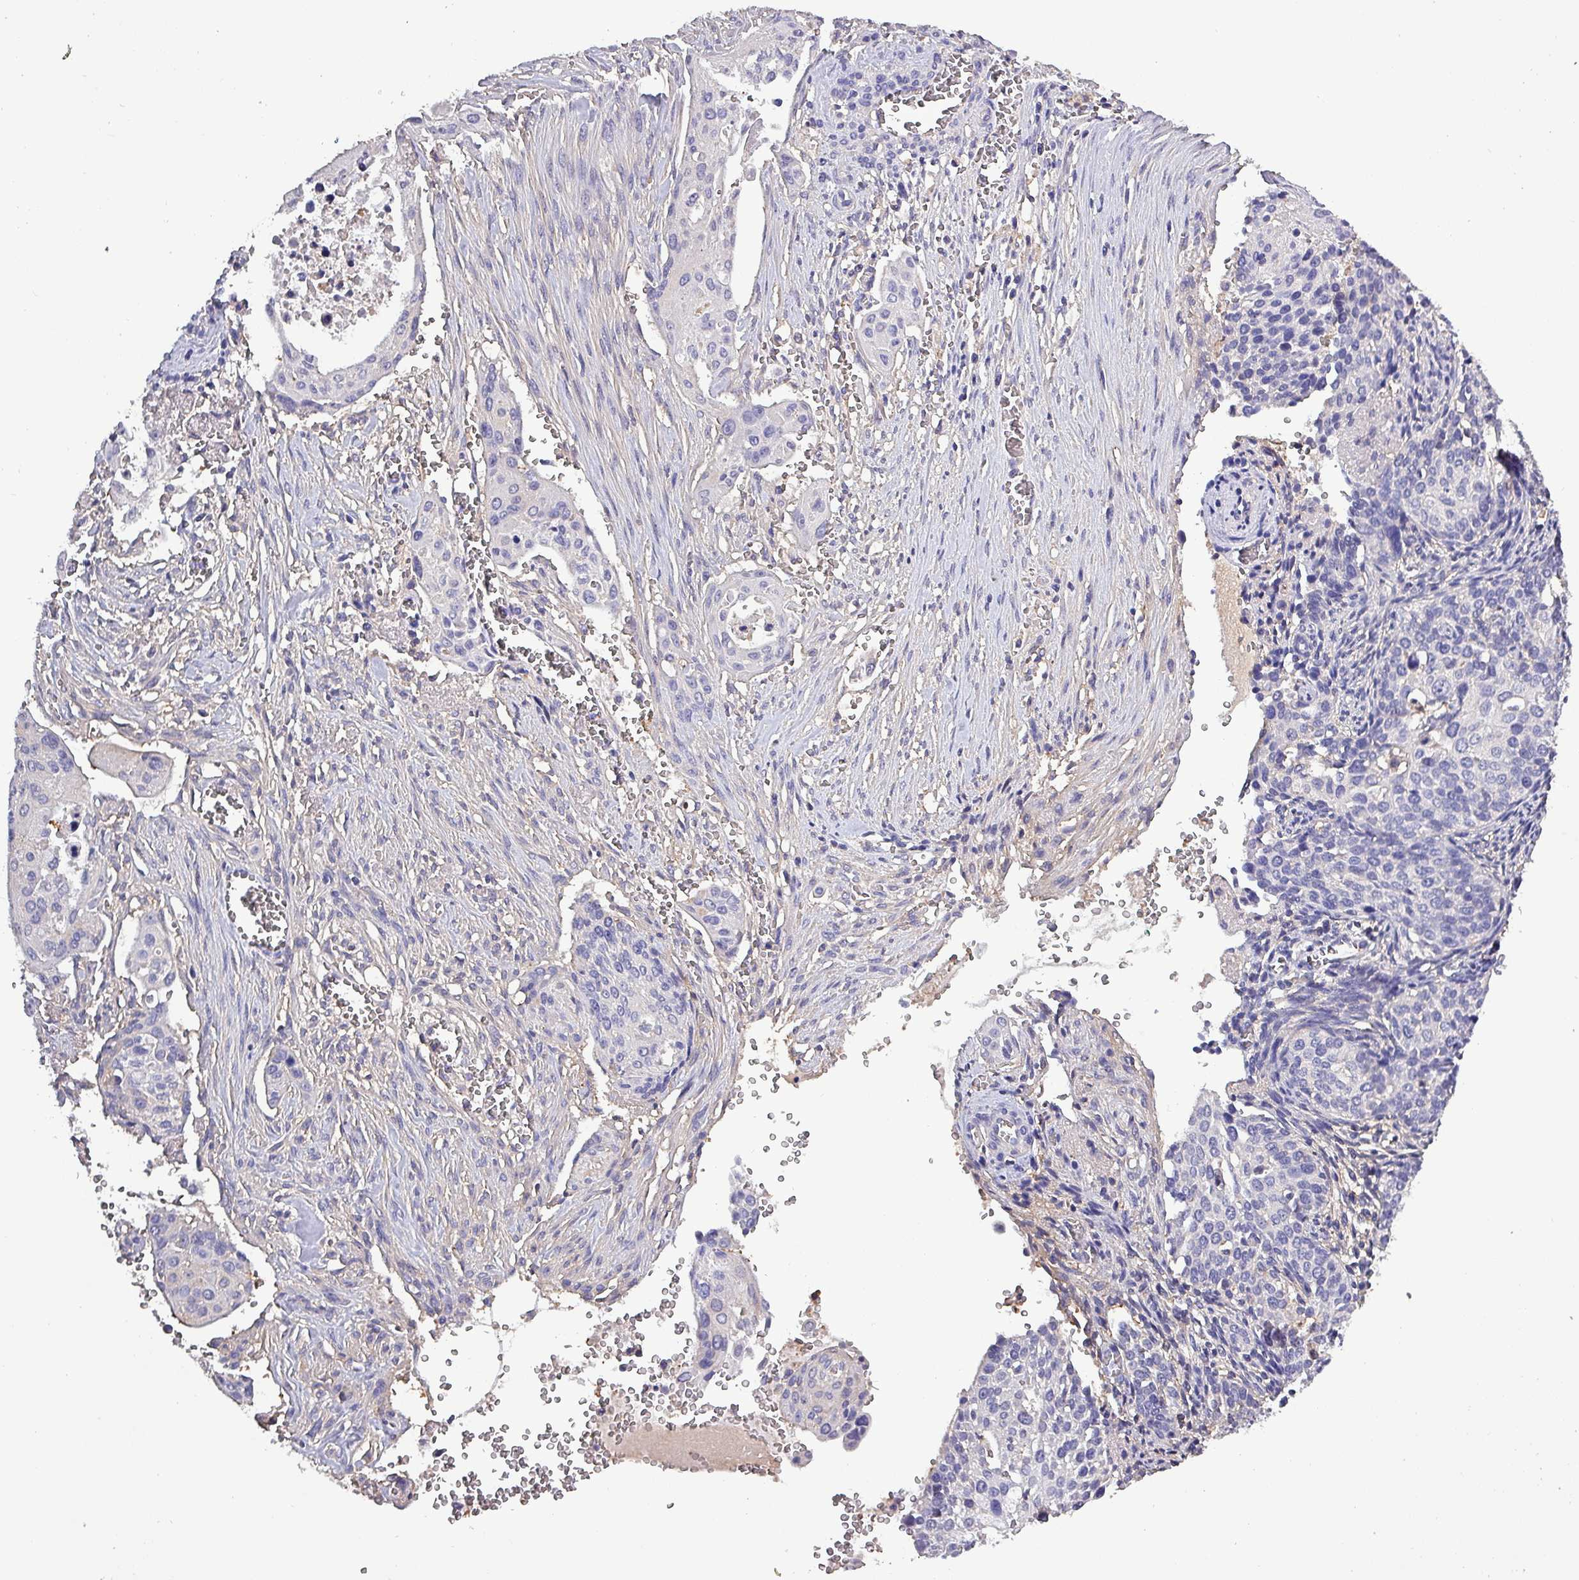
{"staining": {"intensity": "negative", "quantity": "none", "location": "none"}, "tissue": "cervical cancer", "cell_type": "Tumor cells", "image_type": "cancer", "snomed": [{"axis": "morphology", "description": "Squamous cell carcinoma, NOS"}, {"axis": "topography", "description": "Cervix"}], "caption": "A high-resolution photomicrograph shows immunohistochemistry staining of cervical cancer, which displays no significant staining in tumor cells.", "gene": "HTRA4", "patient": {"sex": "female", "age": 44}}